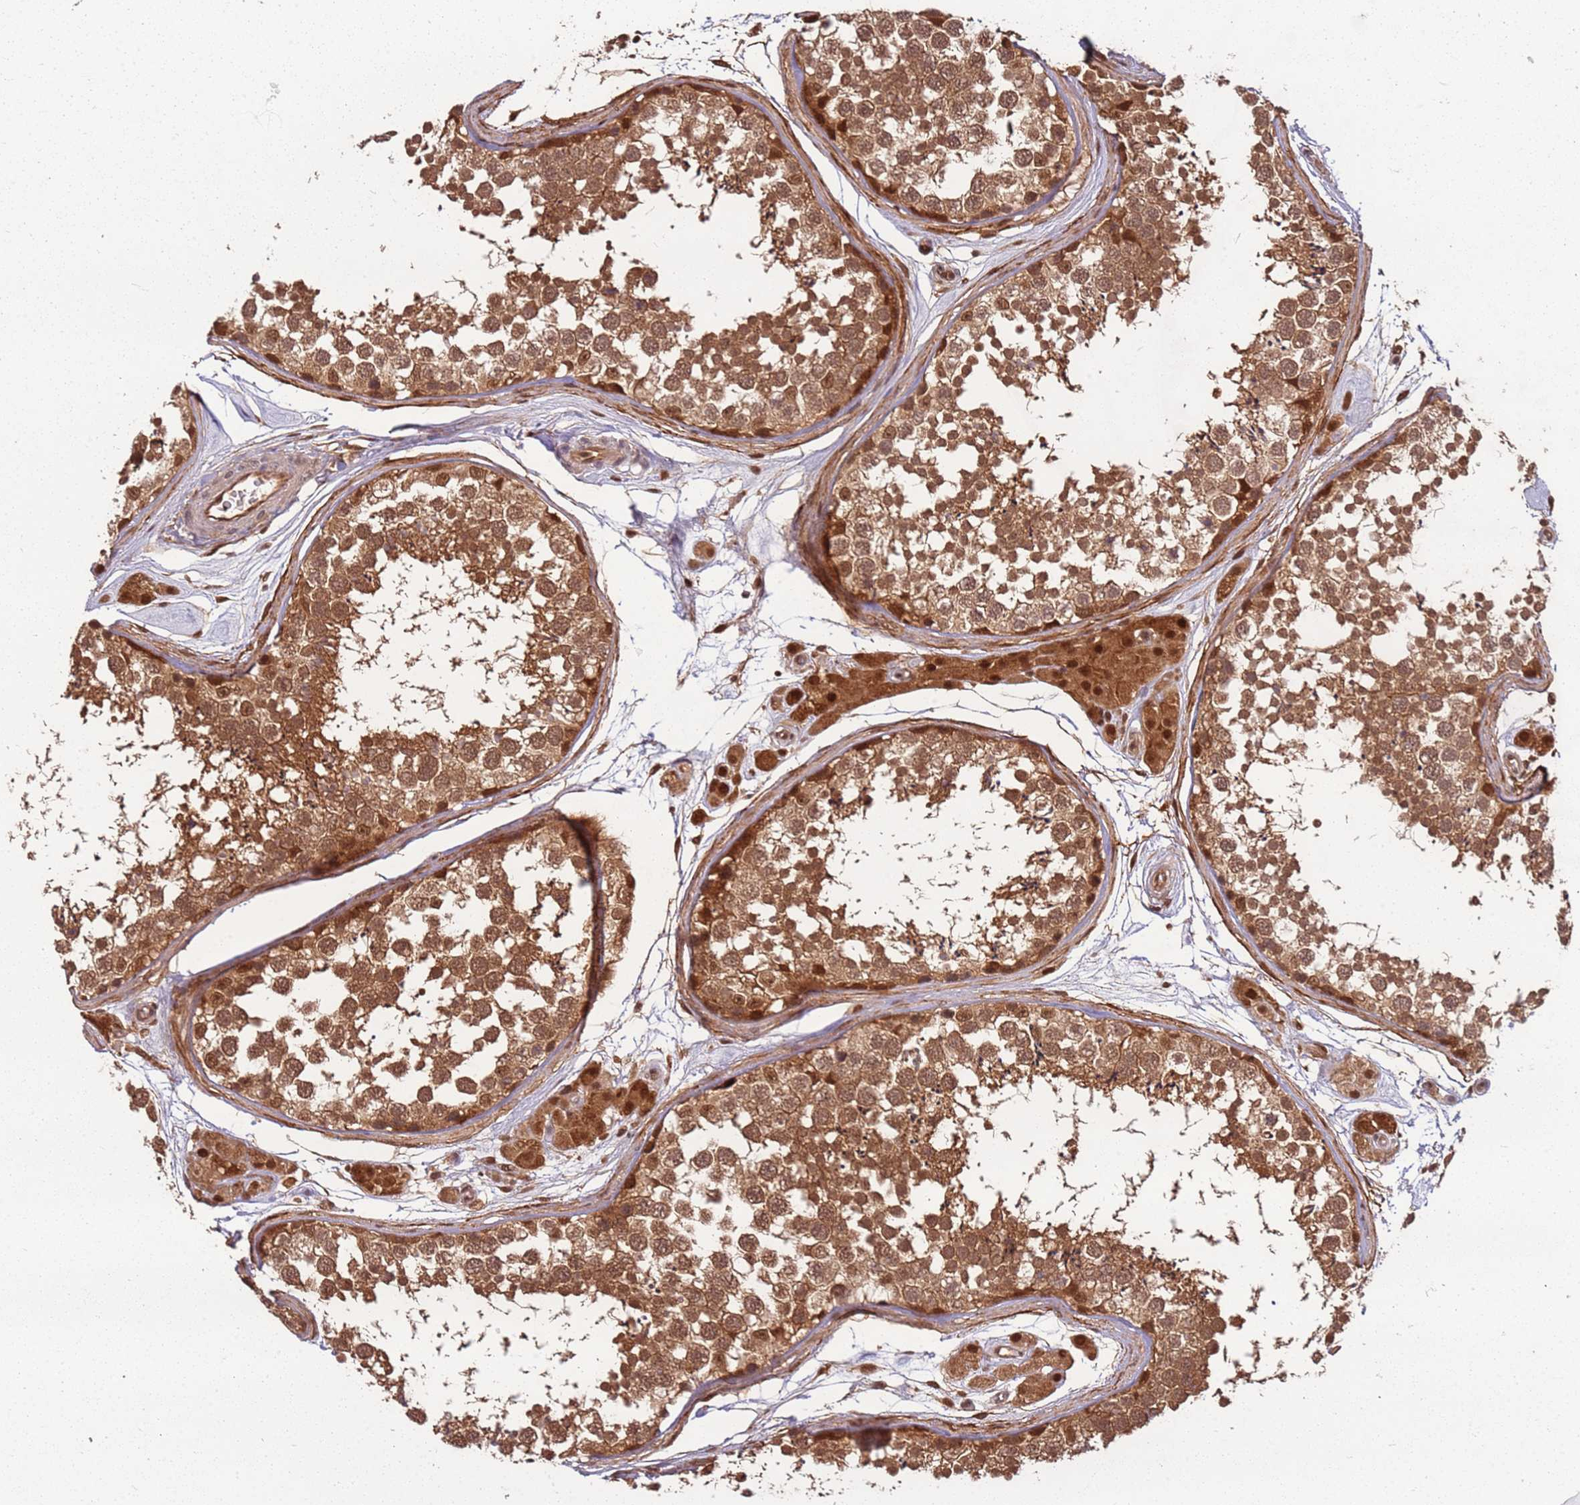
{"staining": {"intensity": "moderate", "quantity": ">75%", "location": "cytoplasmic/membranous,nuclear"}, "tissue": "testis", "cell_type": "Cells in seminiferous ducts", "image_type": "normal", "snomed": [{"axis": "morphology", "description": "Normal tissue, NOS"}, {"axis": "topography", "description": "Testis"}], "caption": "IHC staining of normal testis, which demonstrates medium levels of moderate cytoplasmic/membranous,nuclear expression in about >75% of cells in seminiferous ducts indicating moderate cytoplasmic/membranous,nuclear protein positivity. The staining was performed using DAB (3,3'-diaminobenzidine) (brown) for protein detection and nuclei were counterstained in hematoxylin (blue).", "gene": "PGLS", "patient": {"sex": "male", "age": 56}}